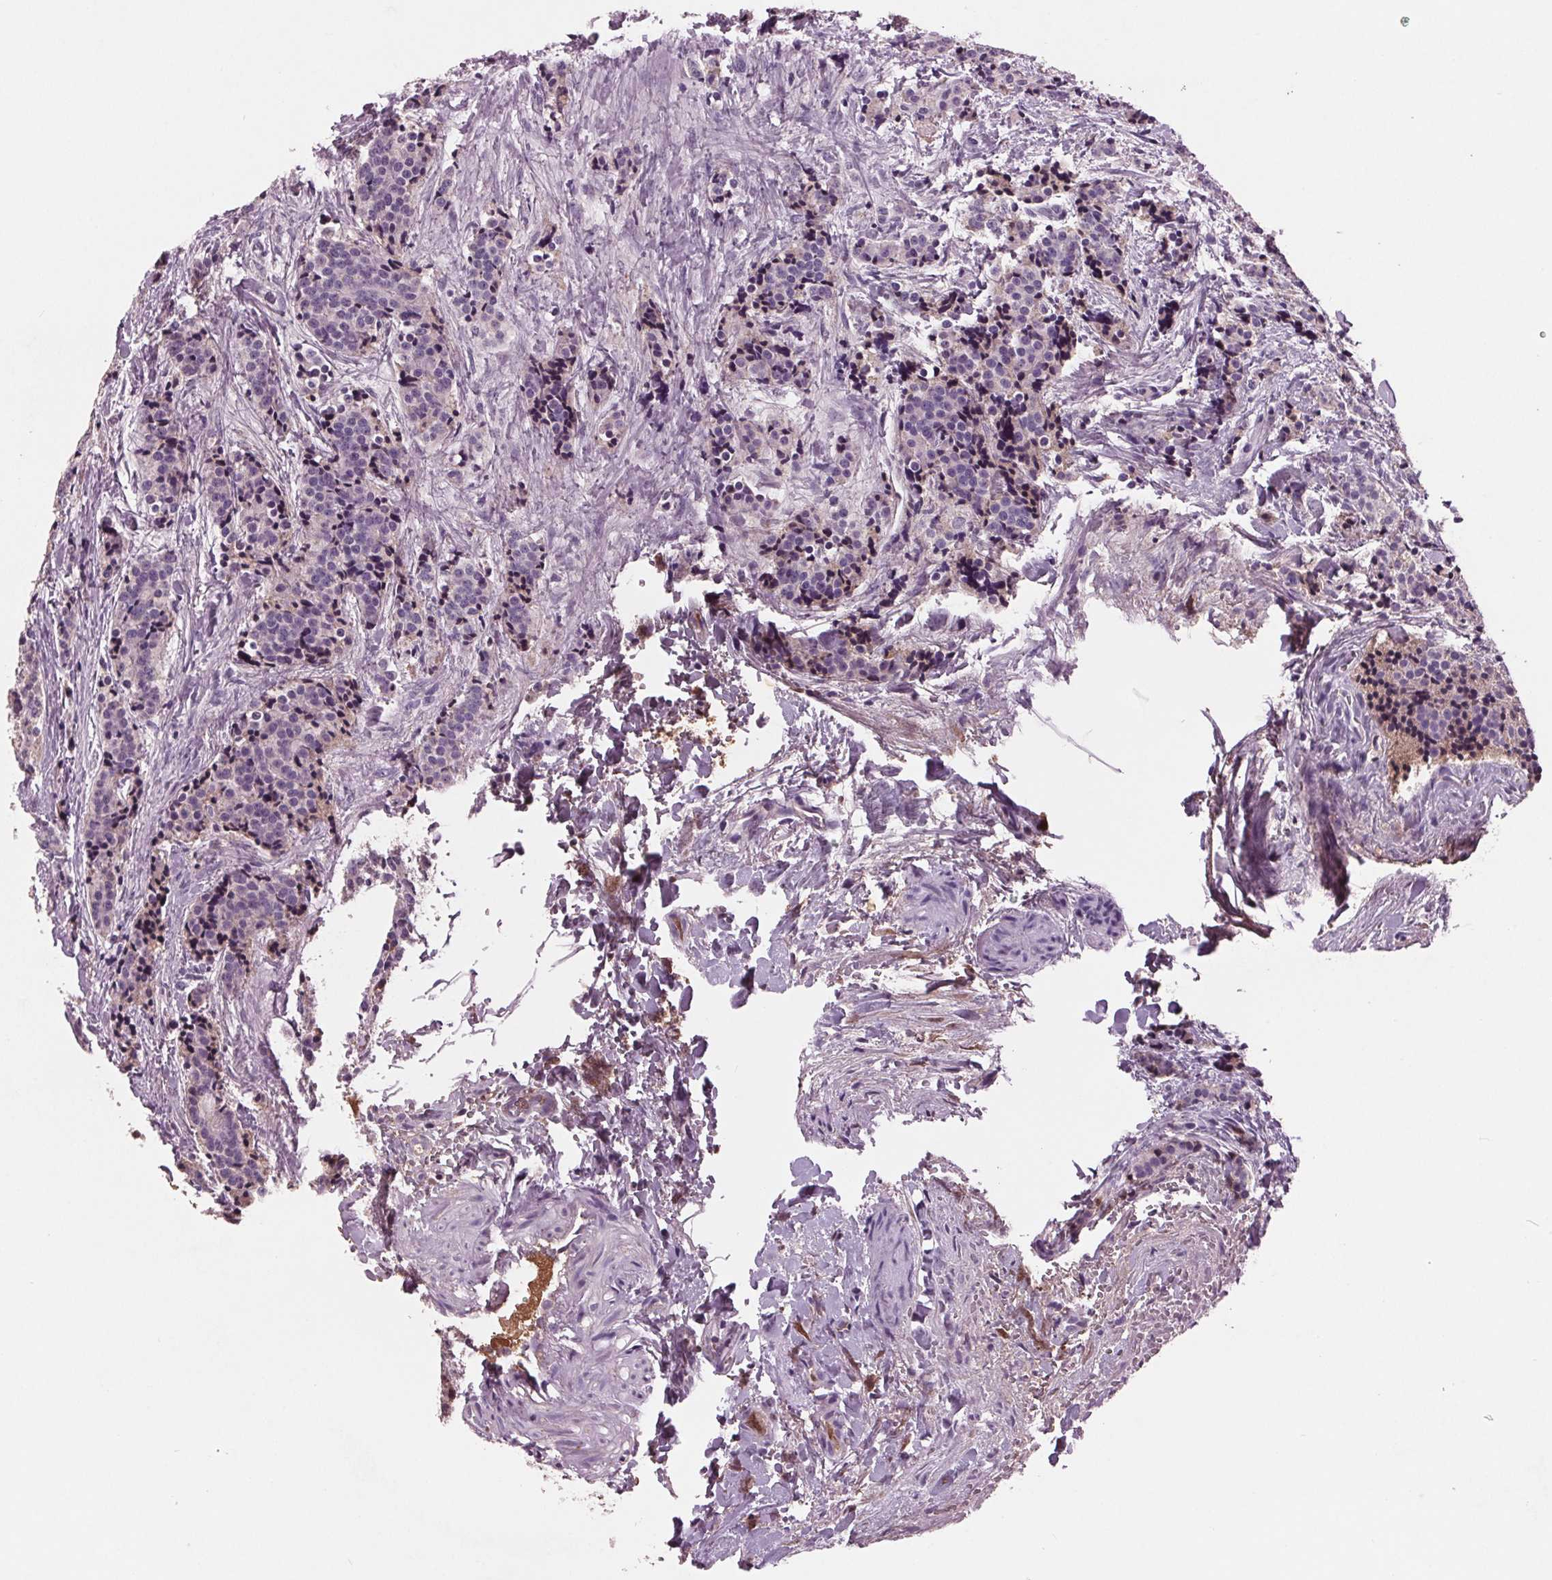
{"staining": {"intensity": "negative", "quantity": "none", "location": "none"}, "tissue": "carcinoid", "cell_type": "Tumor cells", "image_type": "cancer", "snomed": [{"axis": "morphology", "description": "Carcinoid, malignant, NOS"}, {"axis": "topography", "description": "Small intestine"}], "caption": "IHC image of neoplastic tissue: carcinoid stained with DAB (3,3'-diaminobenzidine) demonstrates no significant protein staining in tumor cells.", "gene": "C6", "patient": {"sex": "female", "age": 73}}